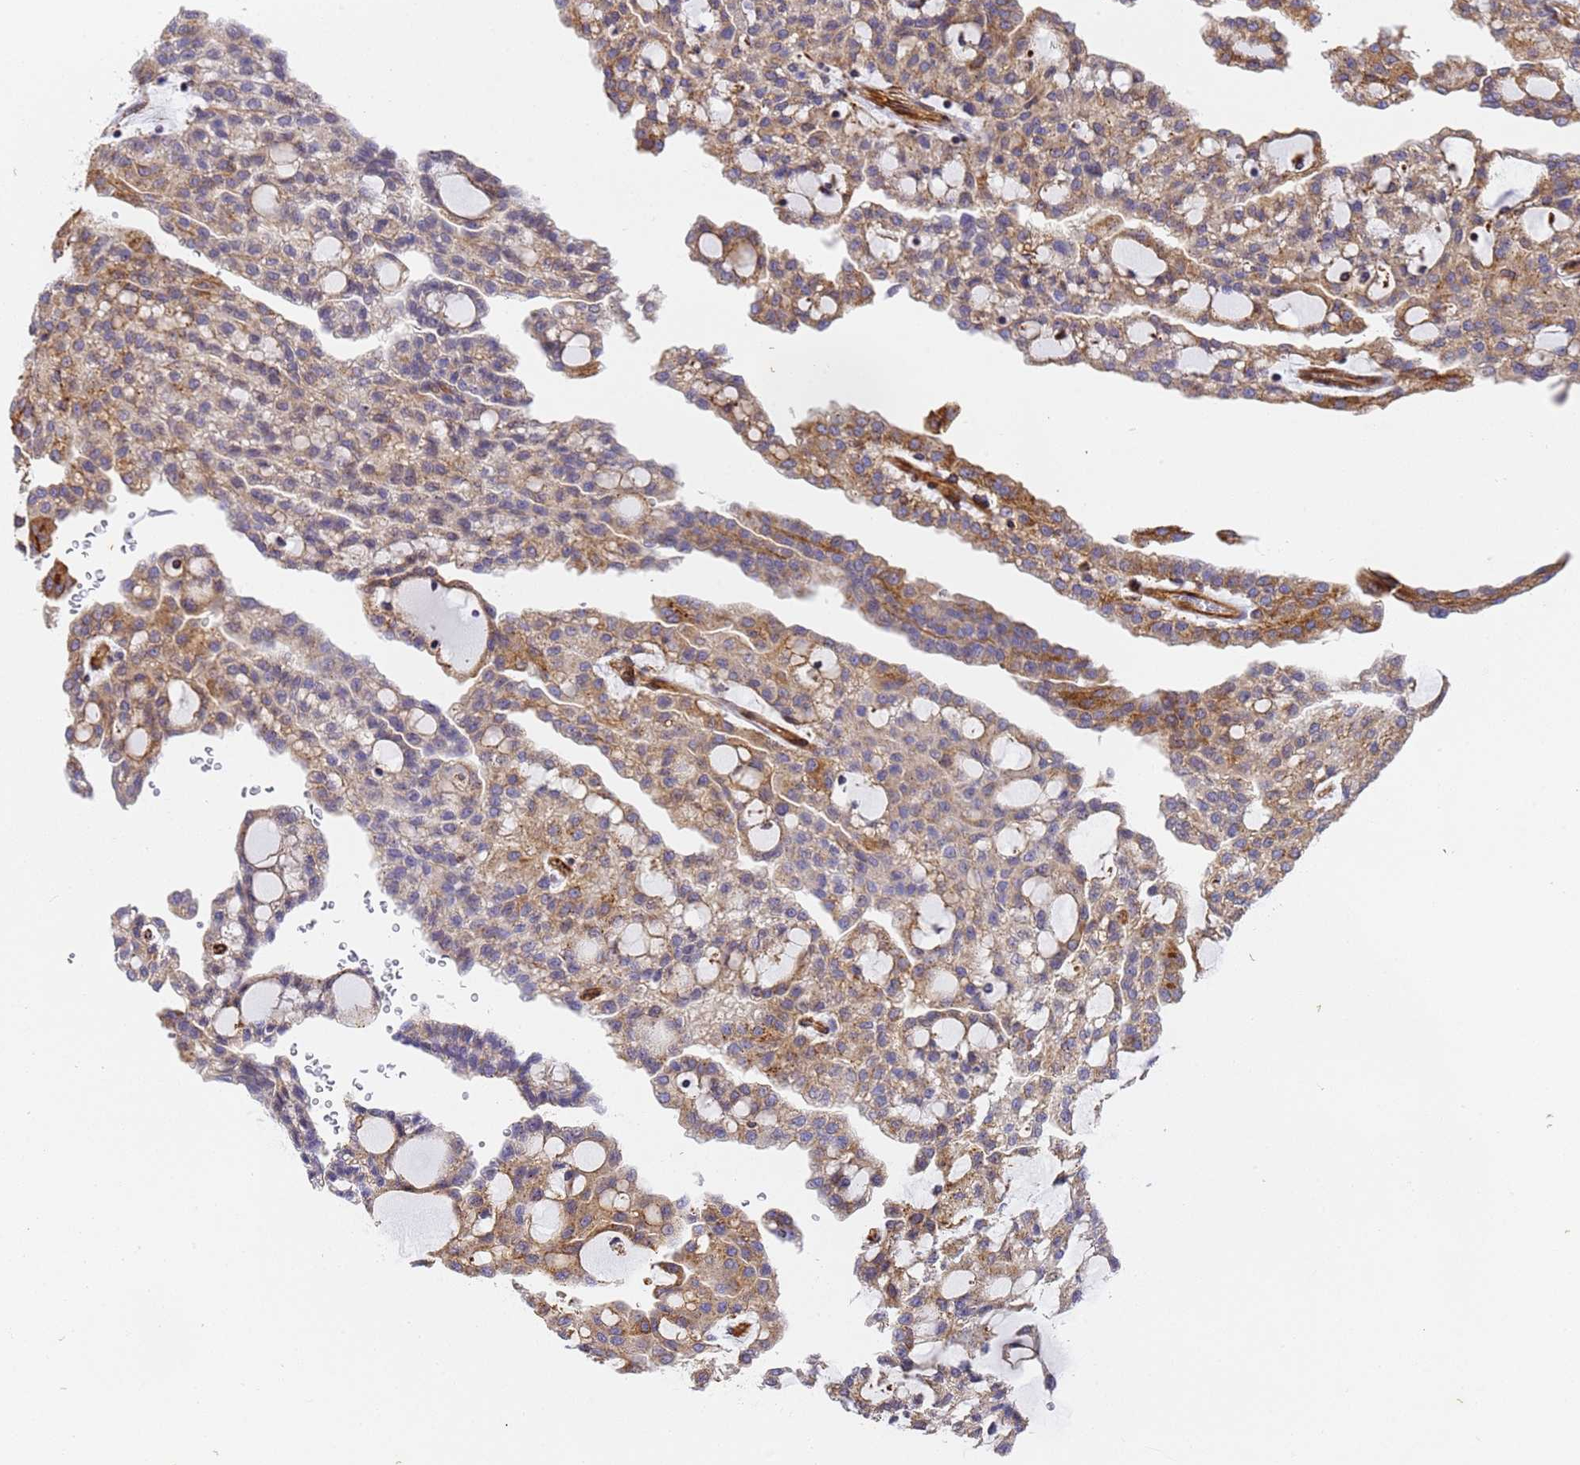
{"staining": {"intensity": "moderate", "quantity": "25%-75%", "location": "cytoplasmic/membranous"}, "tissue": "renal cancer", "cell_type": "Tumor cells", "image_type": "cancer", "snomed": [{"axis": "morphology", "description": "Adenocarcinoma, NOS"}, {"axis": "topography", "description": "Kidney"}], "caption": "Immunohistochemical staining of human renal cancer (adenocarcinoma) displays medium levels of moderate cytoplasmic/membranous protein positivity in about 25%-75% of tumor cells.", "gene": "IGFBP7", "patient": {"sex": "male", "age": 63}}